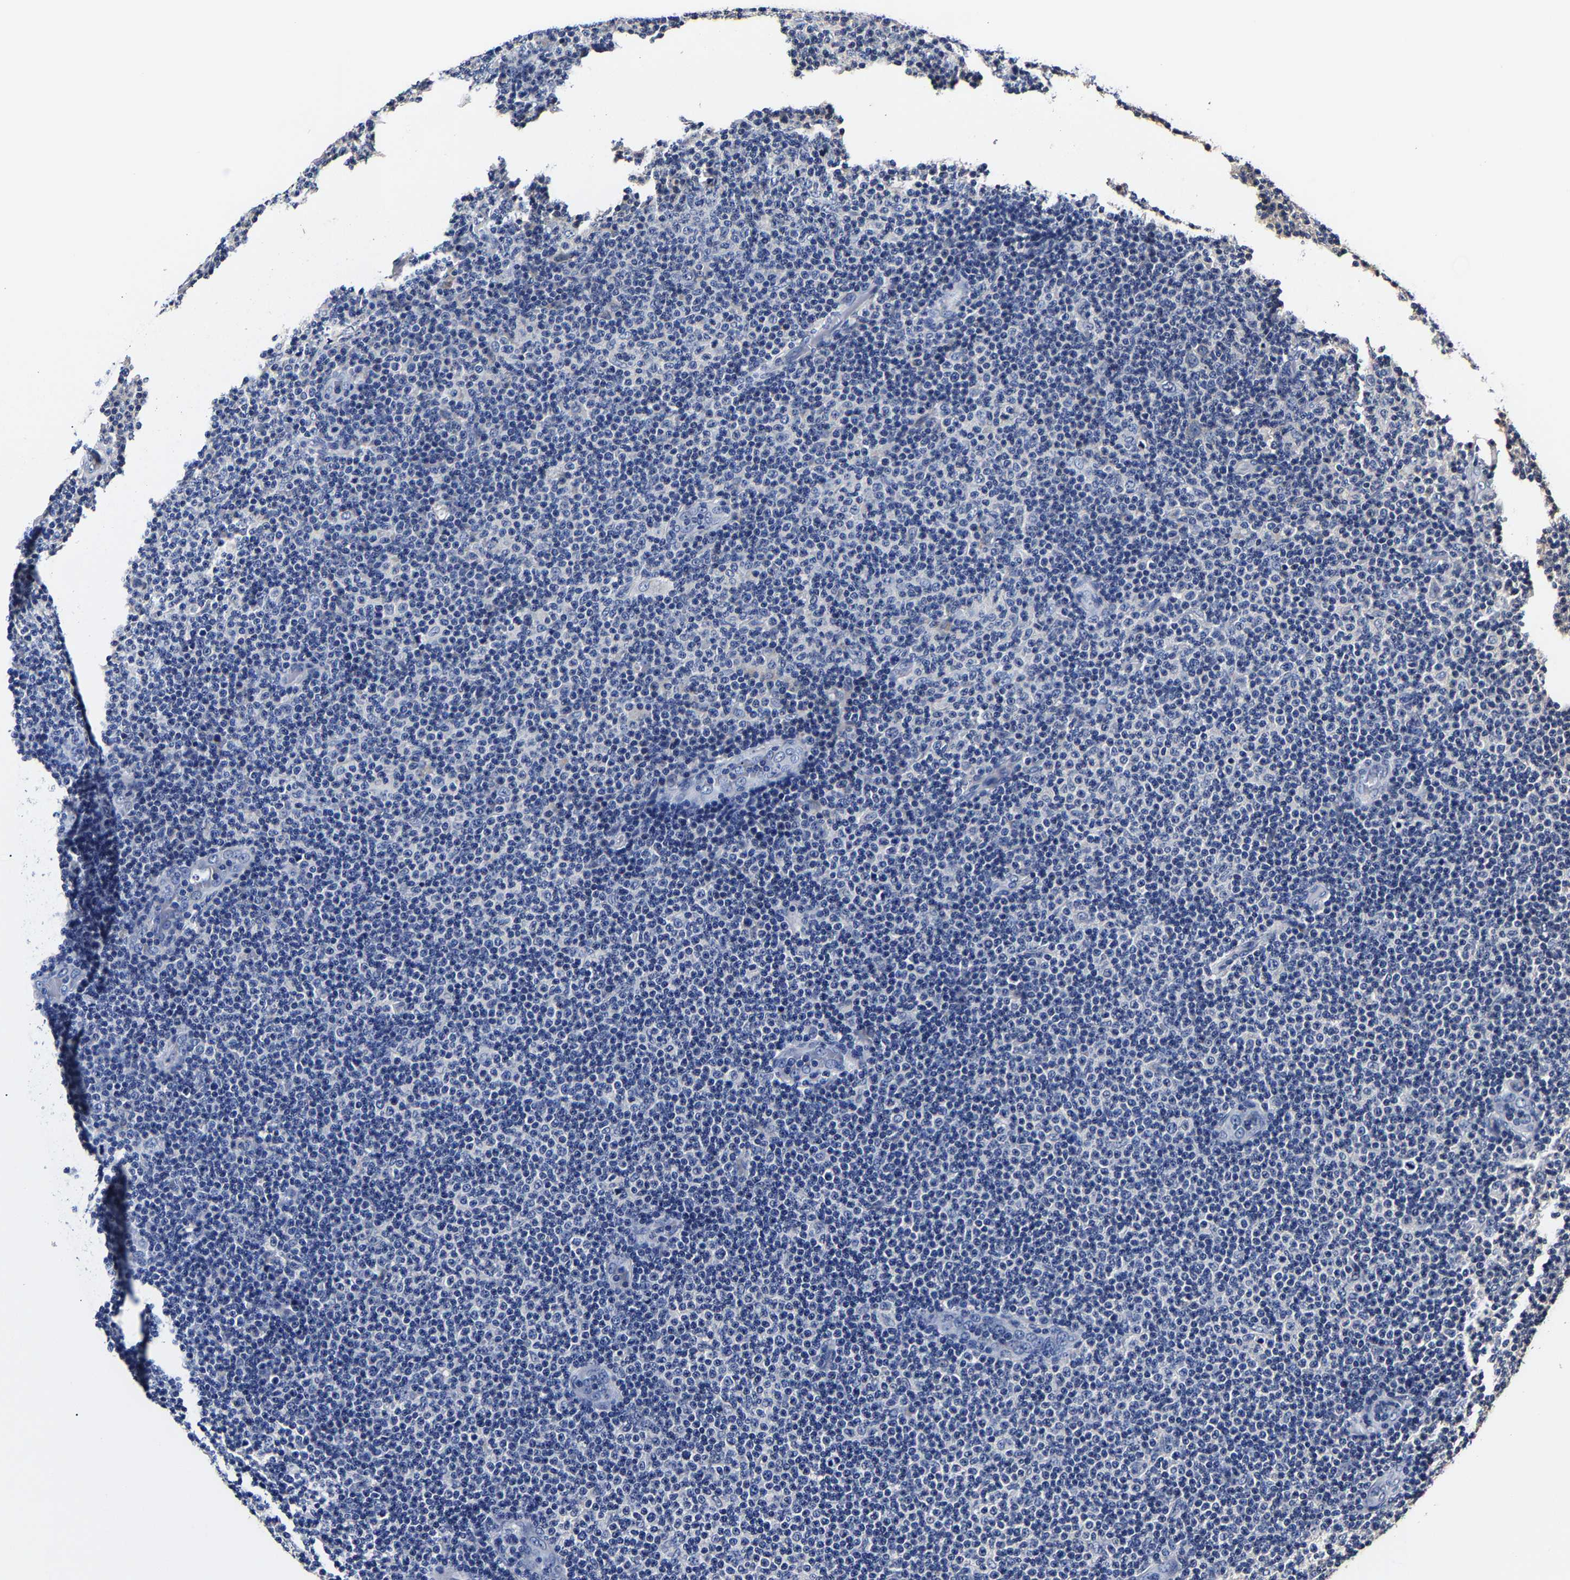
{"staining": {"intensity": "negative", "quantity": "none", "location": "none"}, "tissue": "lymphoma", "cell_type": "Tumor cells", "image_type": "cancer", "snomed": [{"axis": "morphology", "description": "Malignant lymphoma, non-Hodgkin's type, Low grade"}, {"axis": "topography", "description": "Lymph node"}], "caption": "Immunohistochemistry histopathology image of human low-grade malignant lymphoma, non-Hodgkin's type stained for a protein (brown), which reveals no staining in tumor cells. Nuclei are stained in blue.", "gene": "AKAP4", "patient": {"sex": "male", "age": 83}}